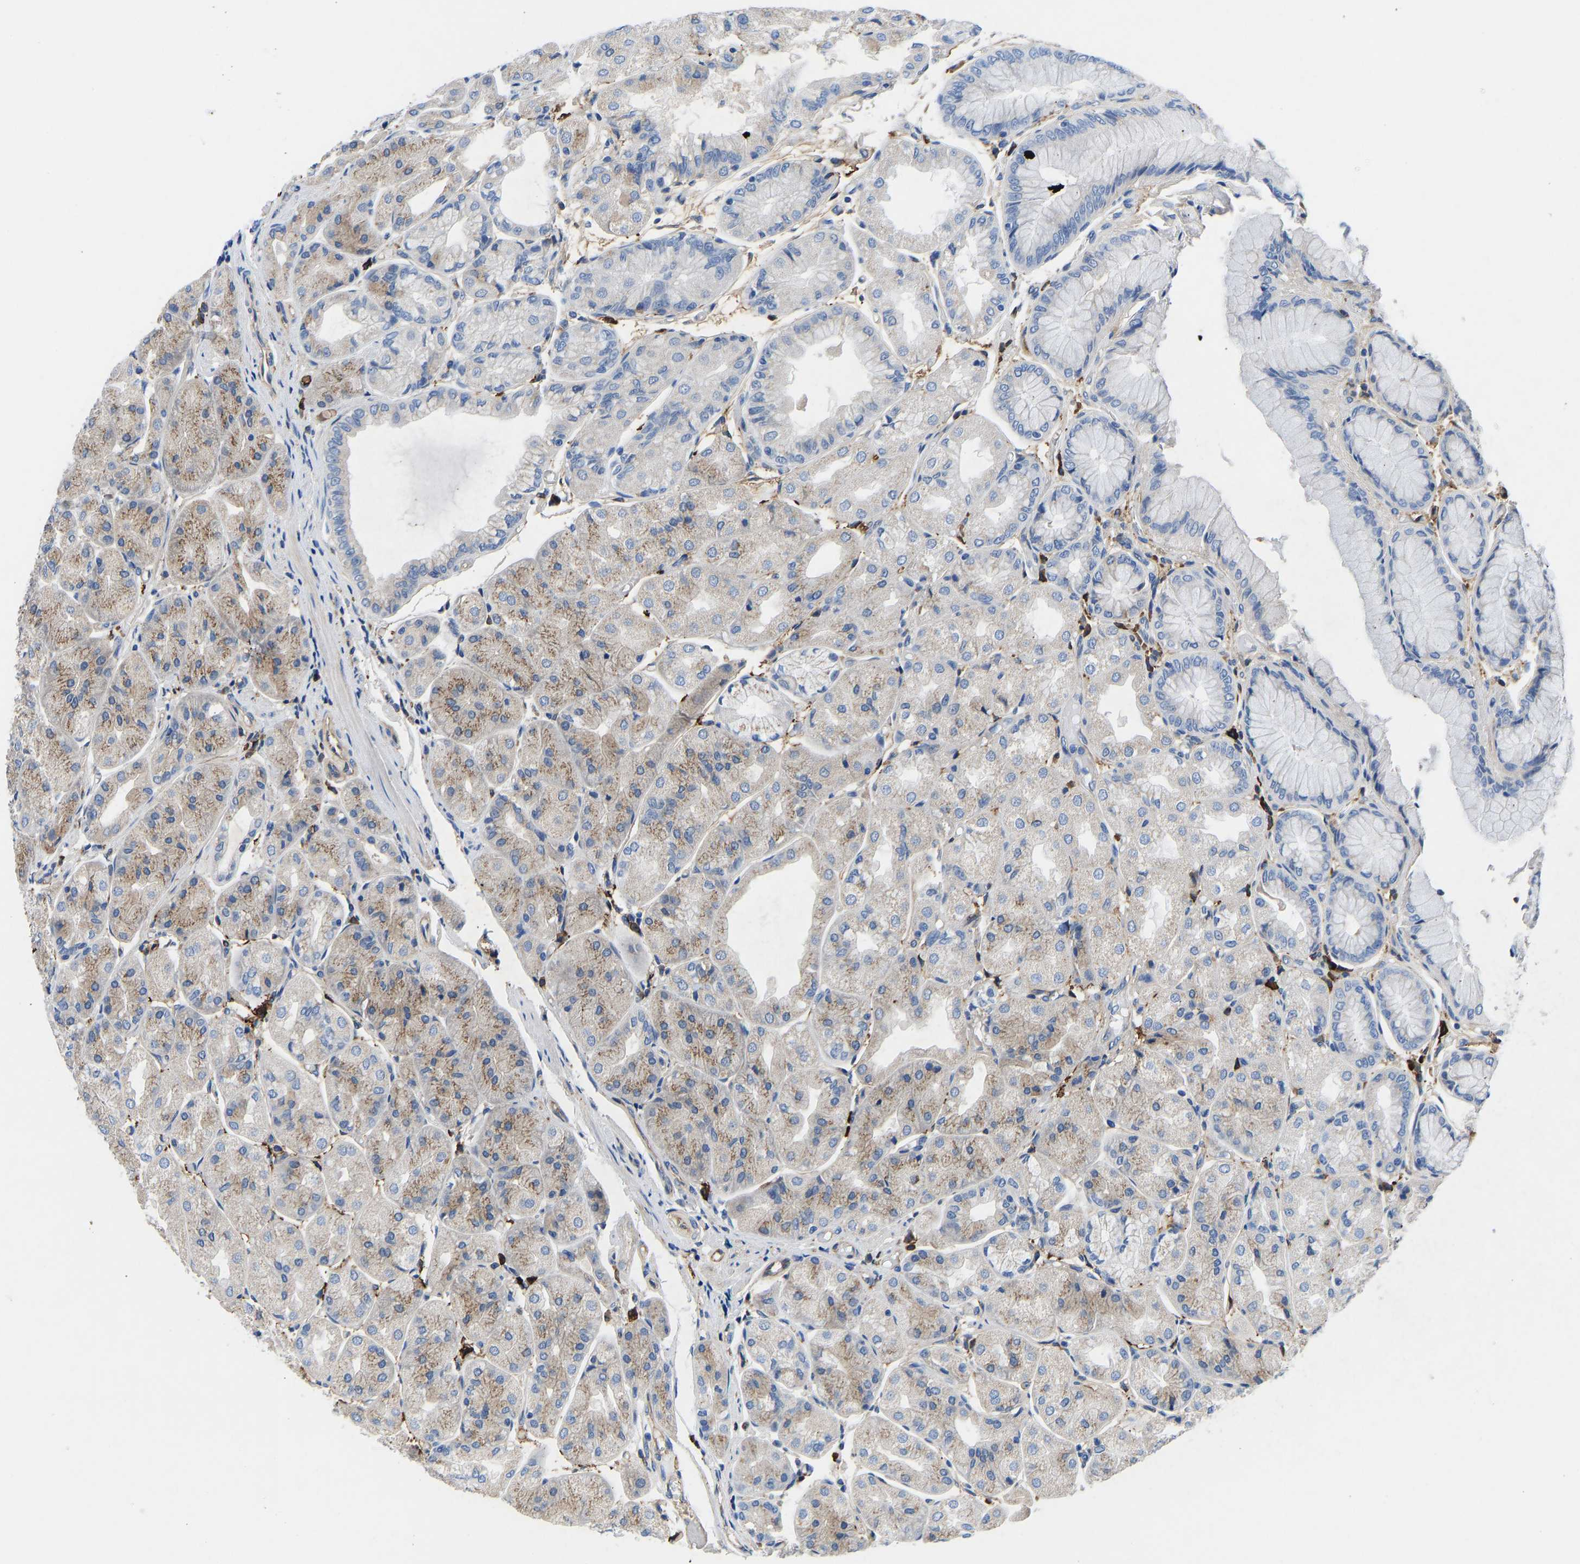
{"staining": {"intensity": "moderate", "quantity": "25%-75%", "location": "cytoplasmic/membranous"}, "tissue": "stomach", "cell_type": "Glandular cells", "image_type": "normal", "snomed": [{"axis": "morphology", "description": "Normal tissue, NOS"}, {"axis": "topography", "description": "Stomach, upper"}], "caption": "Immunohistochemistry (IHC) (DAB) staining of benign stomach displays moderate cytoplasmic/membranous protein positivity in about 25%-75% of glandular cells.", "gene": "HSPG2", "patient": {"sex": "male", "age": 72}}